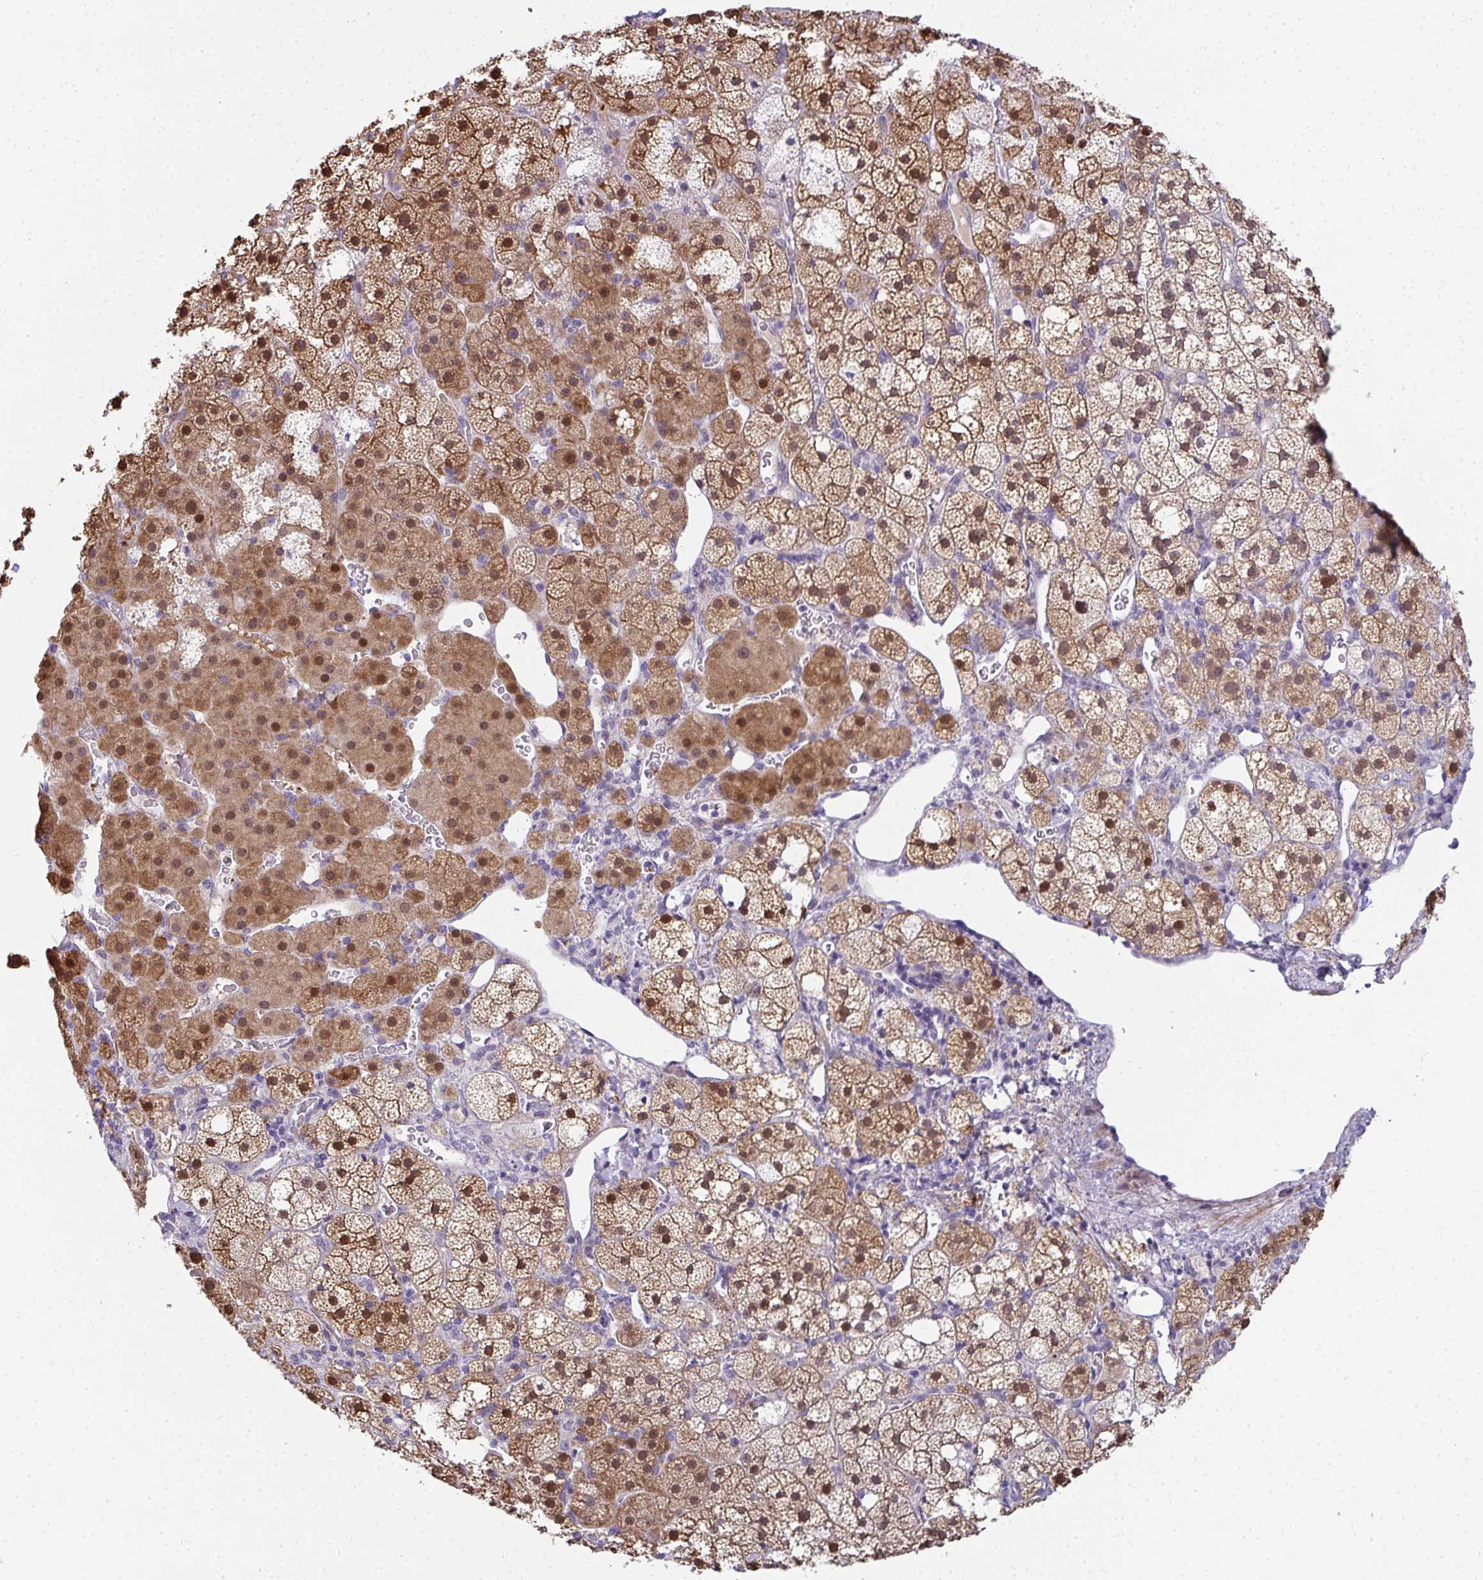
{"staining": {"intensity": "moderate", "quantity": "25%-75%", "location": "cytoplasmic/membranous,nuclear"}, "tissue": "adrenal gland", "cell_type": "Glandular cells", "image_type": "normal", "snomed": [{"axis": "morphology", "description": "Normal tissue, NOS"}, {"axis": "topography", "description": "Adrenal gland"}], "caption": "IHC (DAB (3,3'-diaminobenzidine)) staining of unremarkable adrenal gland displays moderate cytoplasmic/membranous,nuclear protein positivity in about 25%-75% of glandular cells.", "gene": "AK5", "patient": {"sex": "male", "age": 53}}